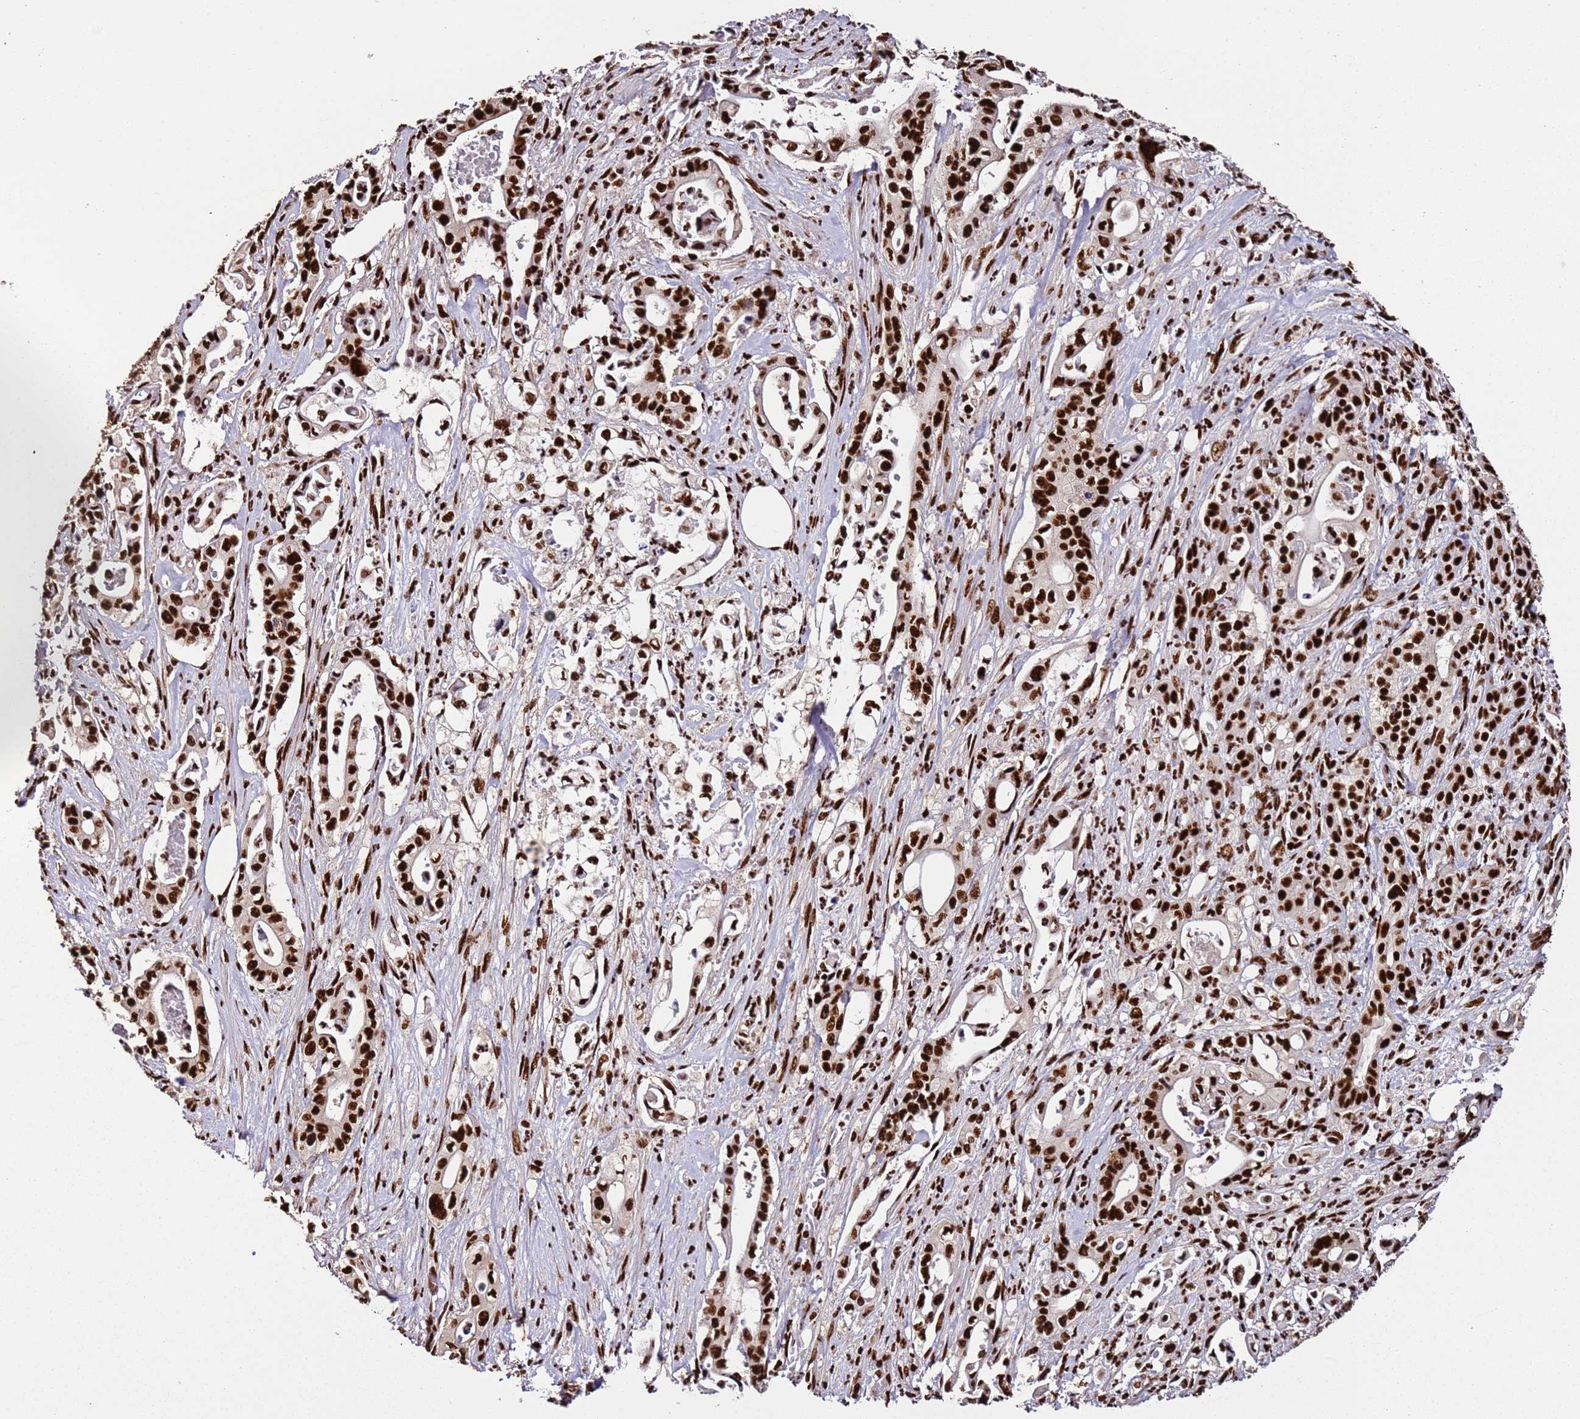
{"staining": {"intensity": "strong", "quantity": ">75%", "location": "nuclear"}, "tissue": "pancreatic cancer", "cell_type": "Tumor cells", "image_type": "cancer", "snomed": [{"axis": "morphology", "description": "Adenocarcinoma, NOS"}, {"axis": "topography", "description": "Pancreas"}], "caption": "Protein staining of pancreatic cancer tissue reveals strong nuclear staining in about >75% of tumor cells. (Stains: DAB (3,3'-diaminobenzidine) in brown, nuclei in blue, Microscopy: brightfield microscopy at high magnification).", "gene": "C6orf226", "patient": {"sex": "female", "age": 77}}